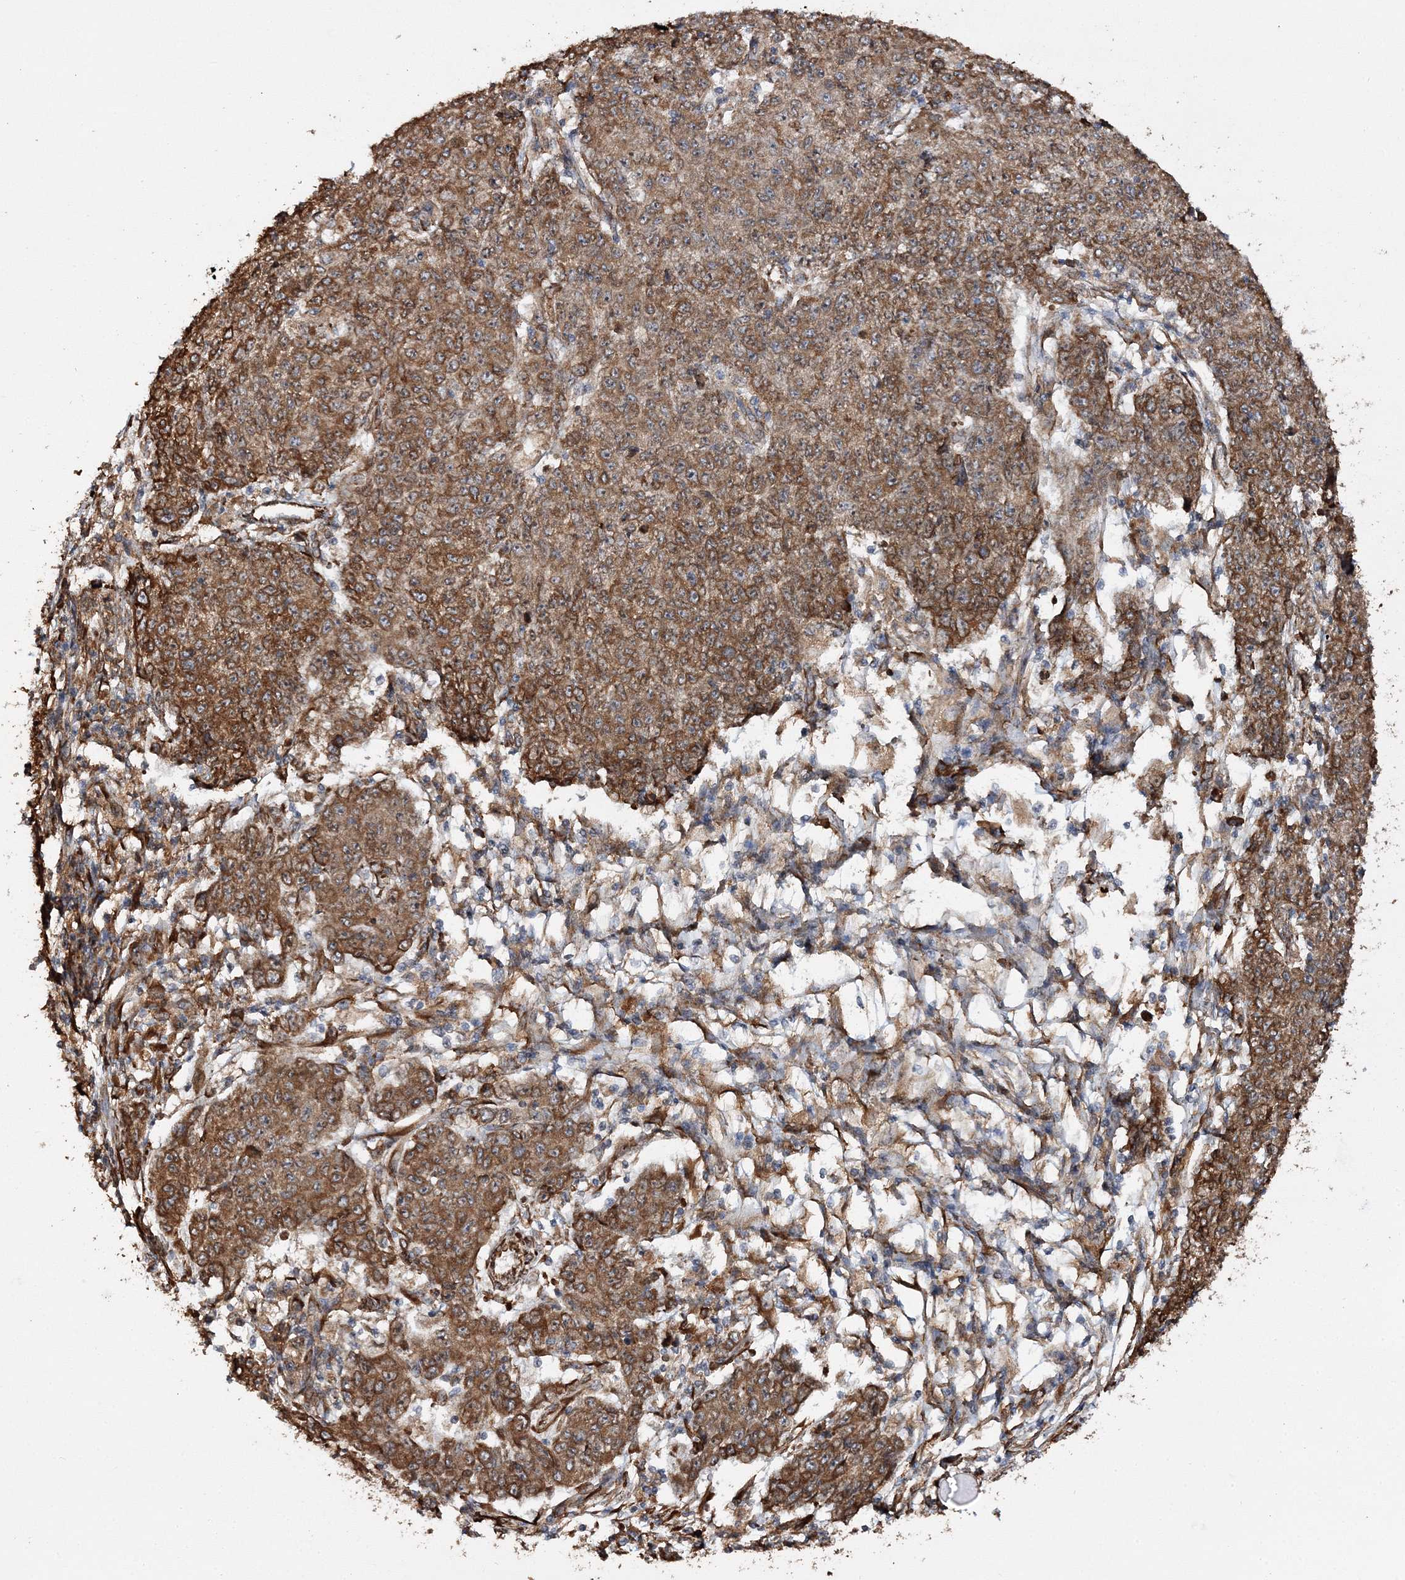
{"staining": {"intensity": "moderate", "quantity": ">75%", "location": "cytoplasmic/membranous"}, "tissue": "ovarian cancer", "cell_type": "Tumor cells", "image_type": "cancer", "snomed": [{"axis": "morphology", "description": "Carcinoma, endometroid"}, {"axis": "topography", "description": "Ovary"}], "caption": "A histopathology image of endometroid carcinoma (ovarian) stained for a protein demonstrates moderate cytoplasmic/membranous brown staining in tumor cells.", "gene": "SCRN3", "patient": {"sex": "female", "age": 42}}